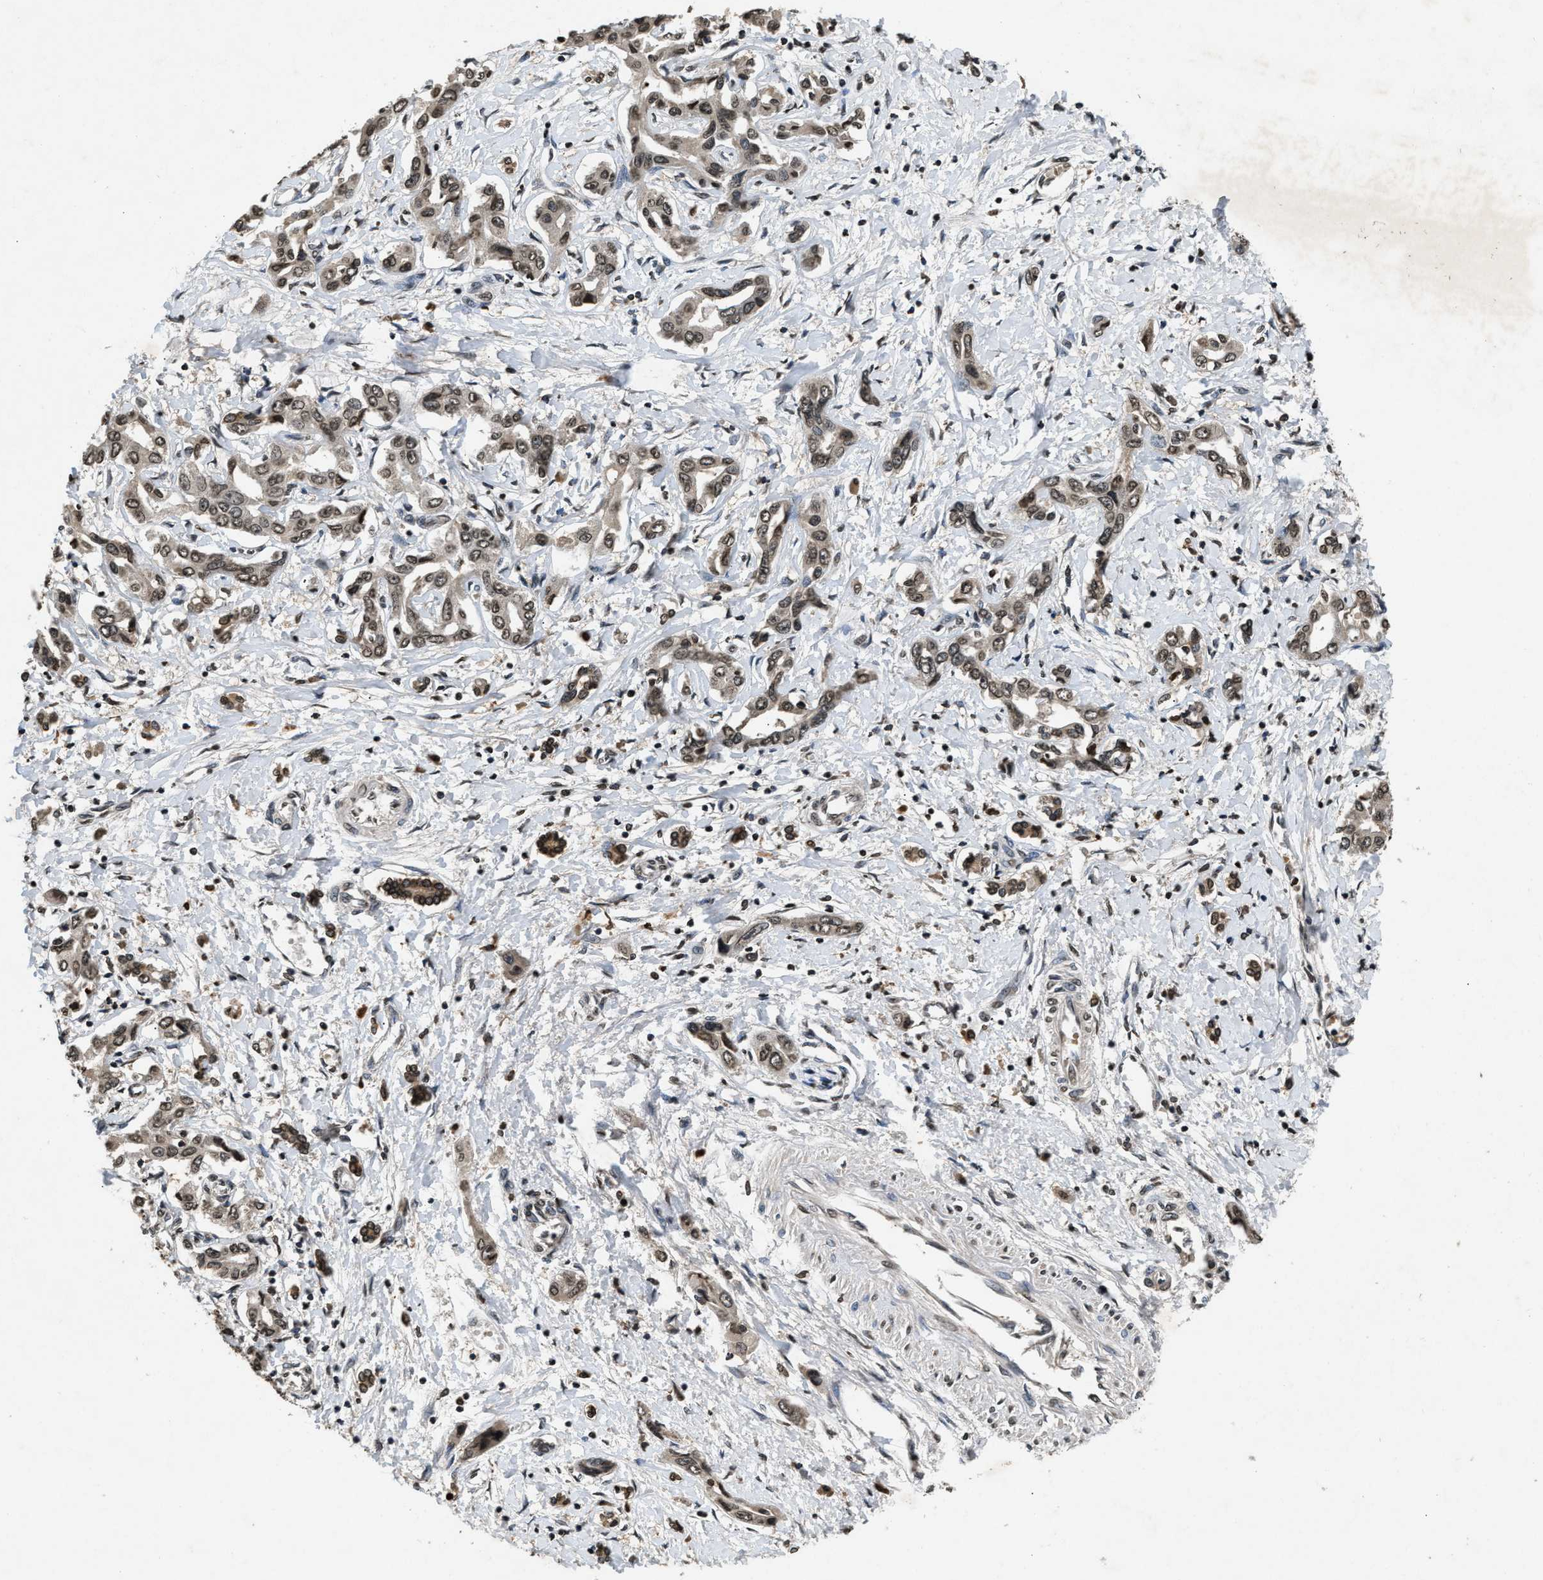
{"staining": {"intensity": "moderate", "quantity": ">75%", "location": "cytoplasmic/membranous,nuclear"}, "tissue": "liver cancer", "cell_type": "Tumor cells", "image_type": "cancer", "snomed": [{"axis": "morphology", "description": "Cholangiocarcinoma"}, {"axis": "topography", "description": "Liver"}], "caption": "Protein expression by IHC reveals moderate cytoplasmic/membranous and nuclear positivity in about >75% of tumor cells in cholangiocarcinoma (liver).", "gene": "DNASE1L3", "patient": {"sex": "male", "age": 59}}